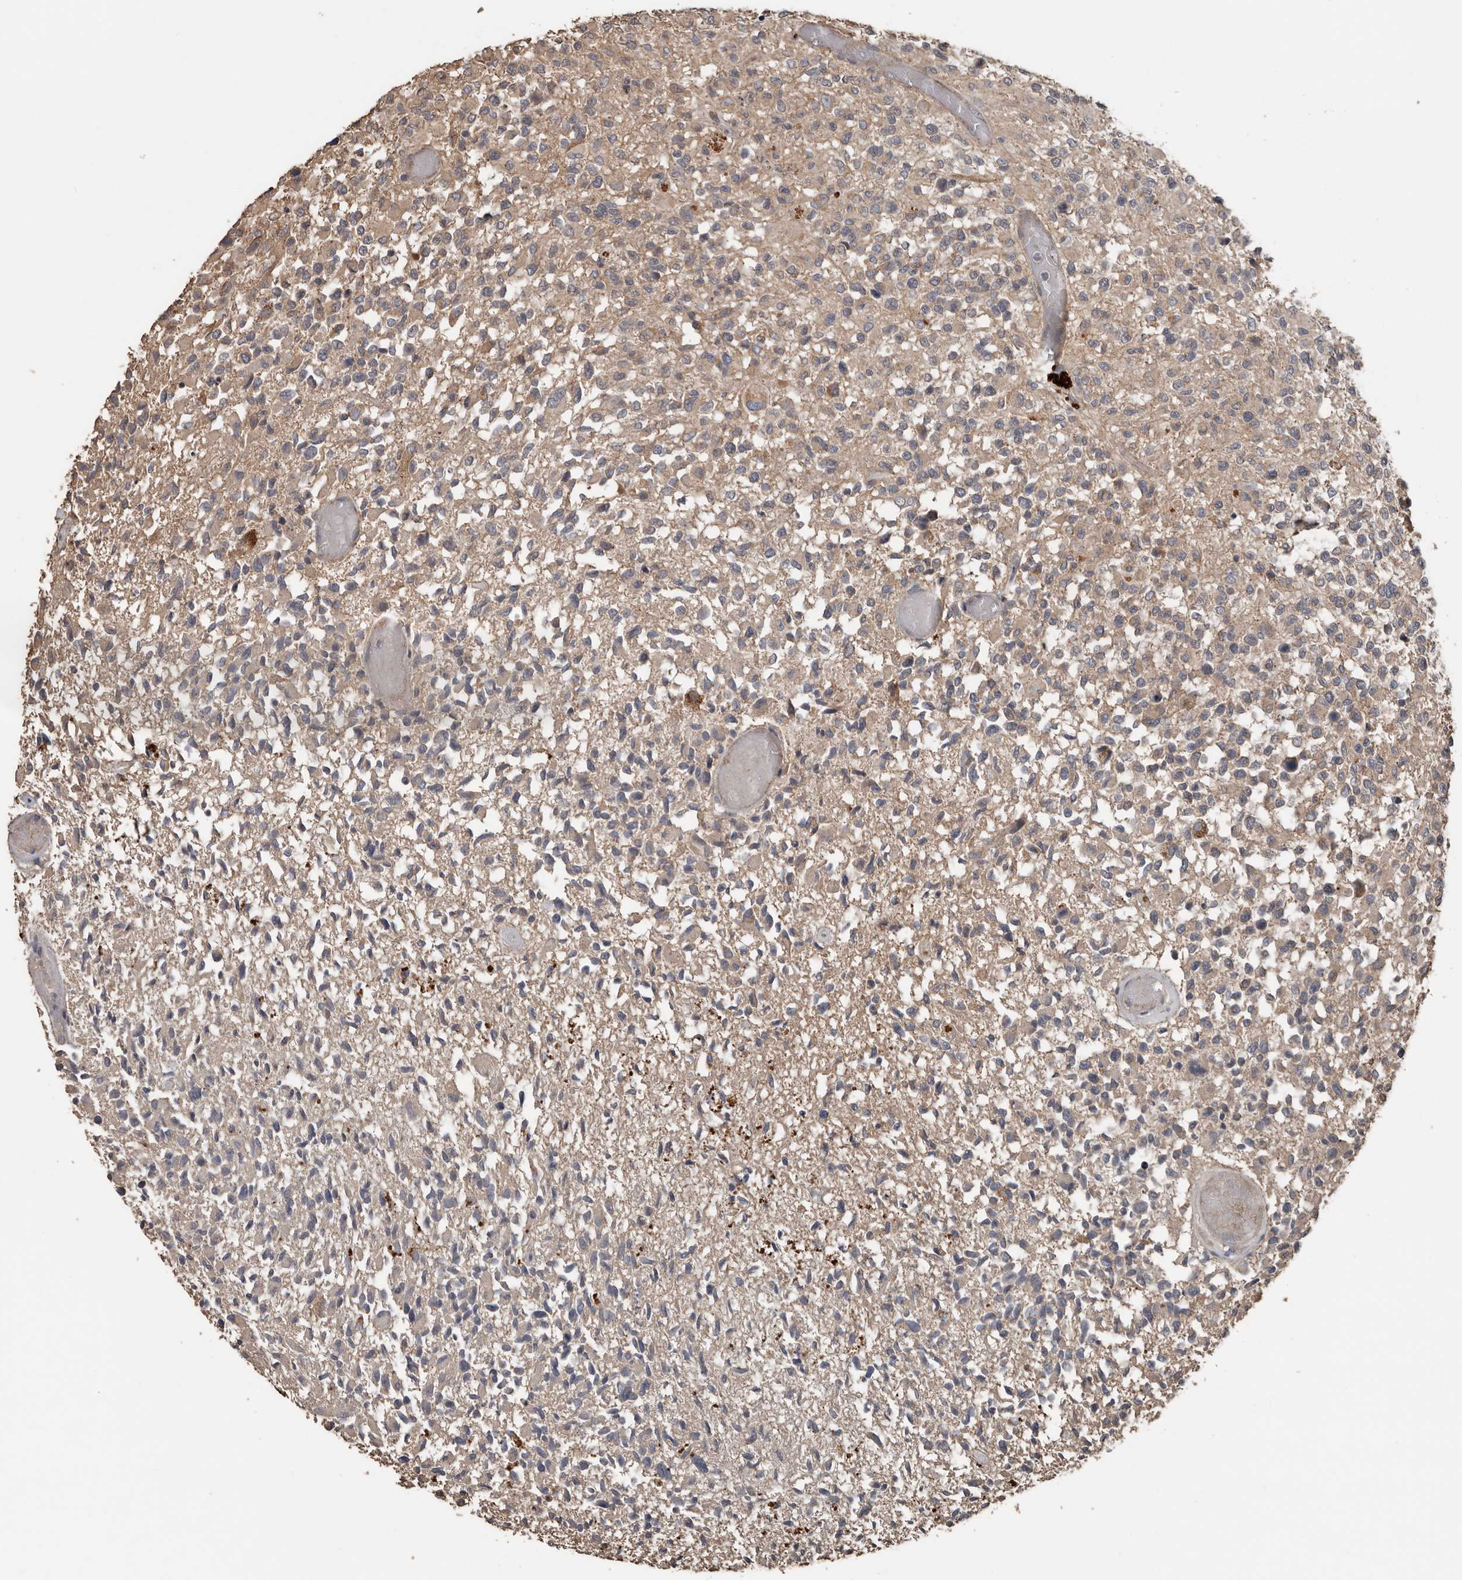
{"staining": {"intensity": "moderate", "quantity": "25%-75%", "location": "cytoplasmic/membranous"}, "tissue": "glioma", "cell_type": "Tumor cells", "image_type": "cancer", "snomed": [{"axis": "morphology", "description": "Glioma, malignant, High grade"}, {"axis": "morphology", "description": "Glioblastoma, NOS"}, {"axis": "topography", "description": "Brain"}], "caption": "Moderate cytoplasmic/membranous protein expression is appreciated in about 25%-75% of tumor cells in glioma.", "gene": "HYAL4", "patient": {"sex": "male", "age": 60}}